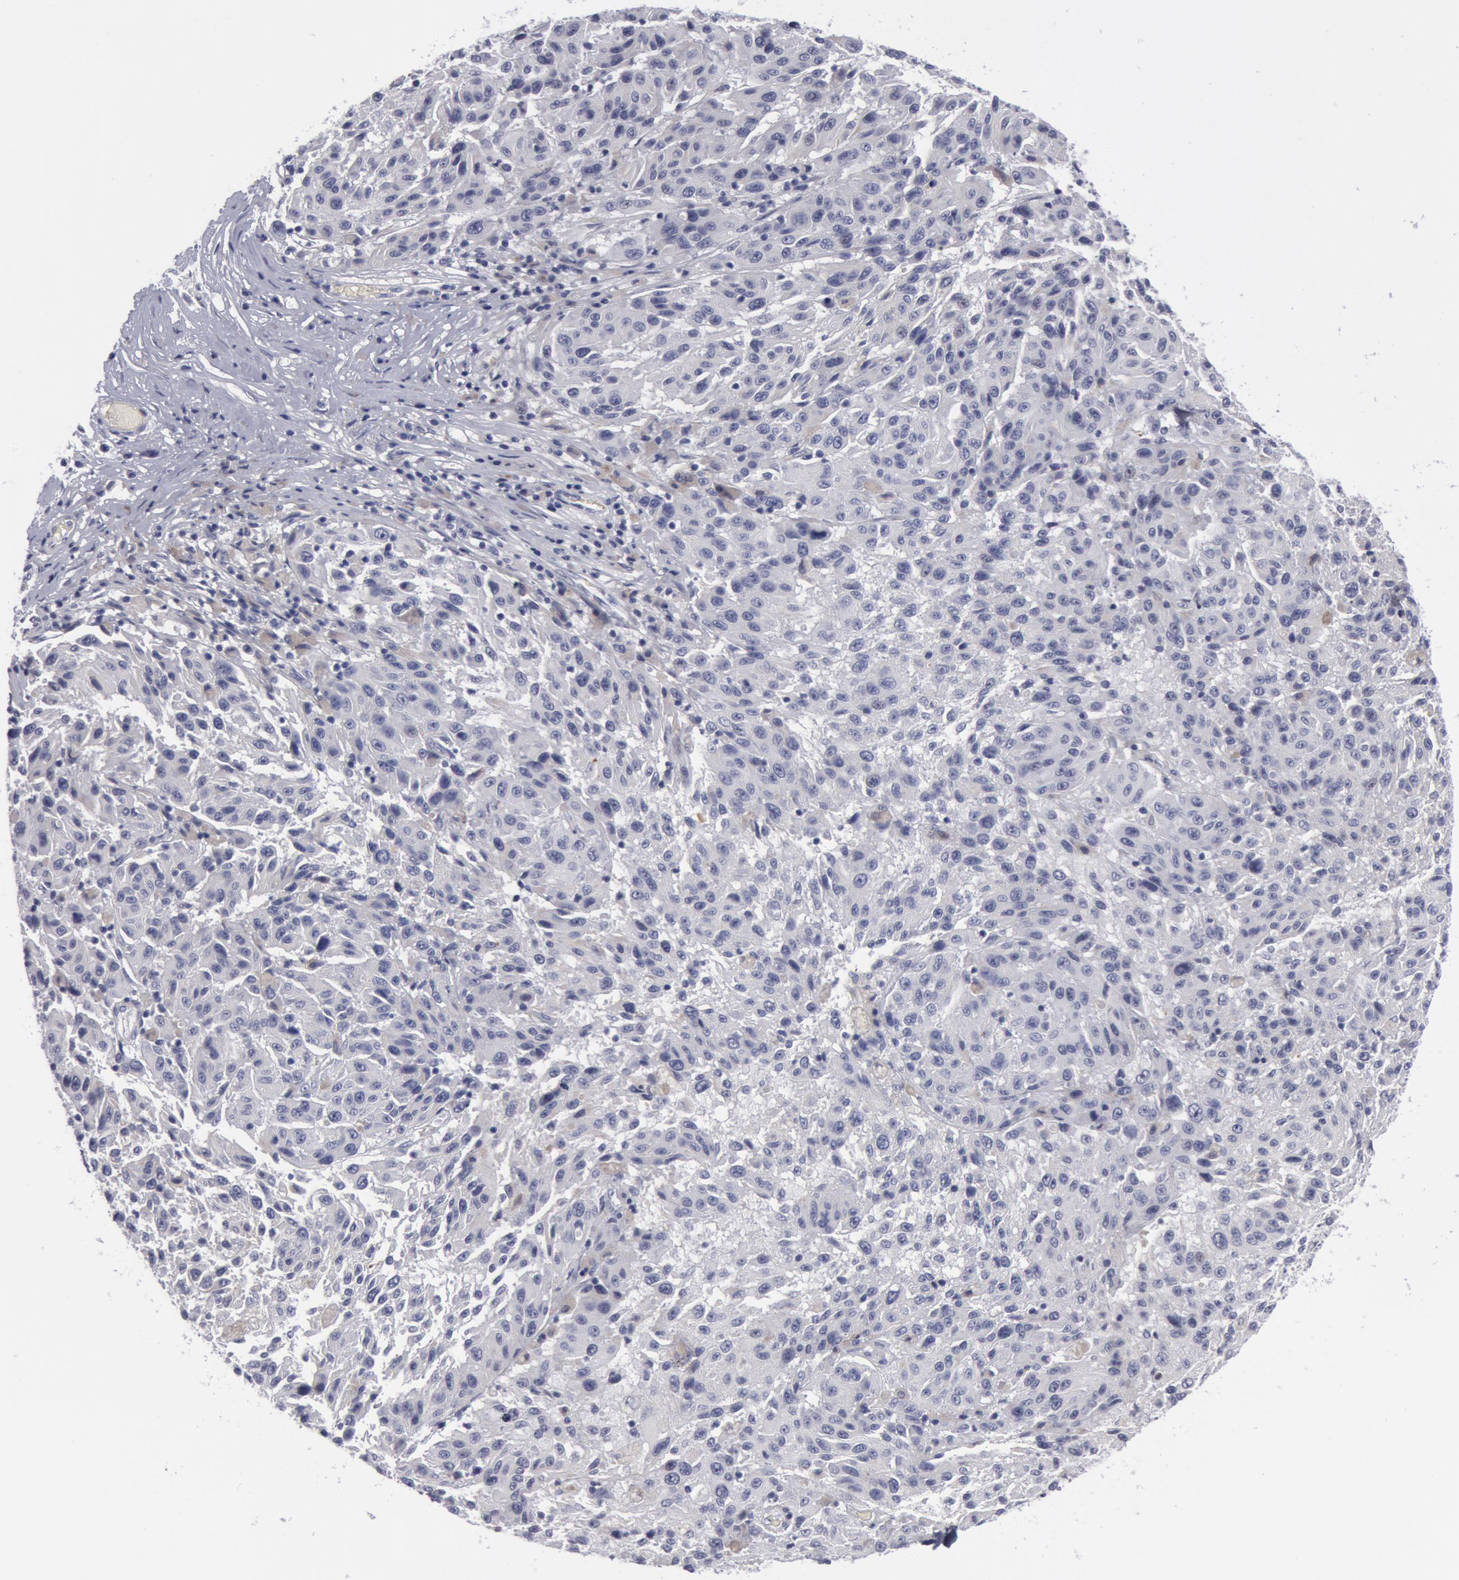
{"staining": {"intensity": "negative", "quantity": "none", "location": "none"}, "tissue": "melanoma", "cell_type": "Tumor cells", "image_type": "cancer", "snomed": [{"axis": "morphology", "description": "Malignant melanoma, NOS"}, {"axis": "topography", "description": "Skin"}], "caption": "Immunohistochemical staining of human malignant melanoma reveals no significant staining in tumor cells. (DAB (3,3'-diaminobenzidine) immunohistochemistry (IHC) with hematoxylin counter stain).", "gene": "SMC1B", "patient": {"sex": "female", "age": 77}}